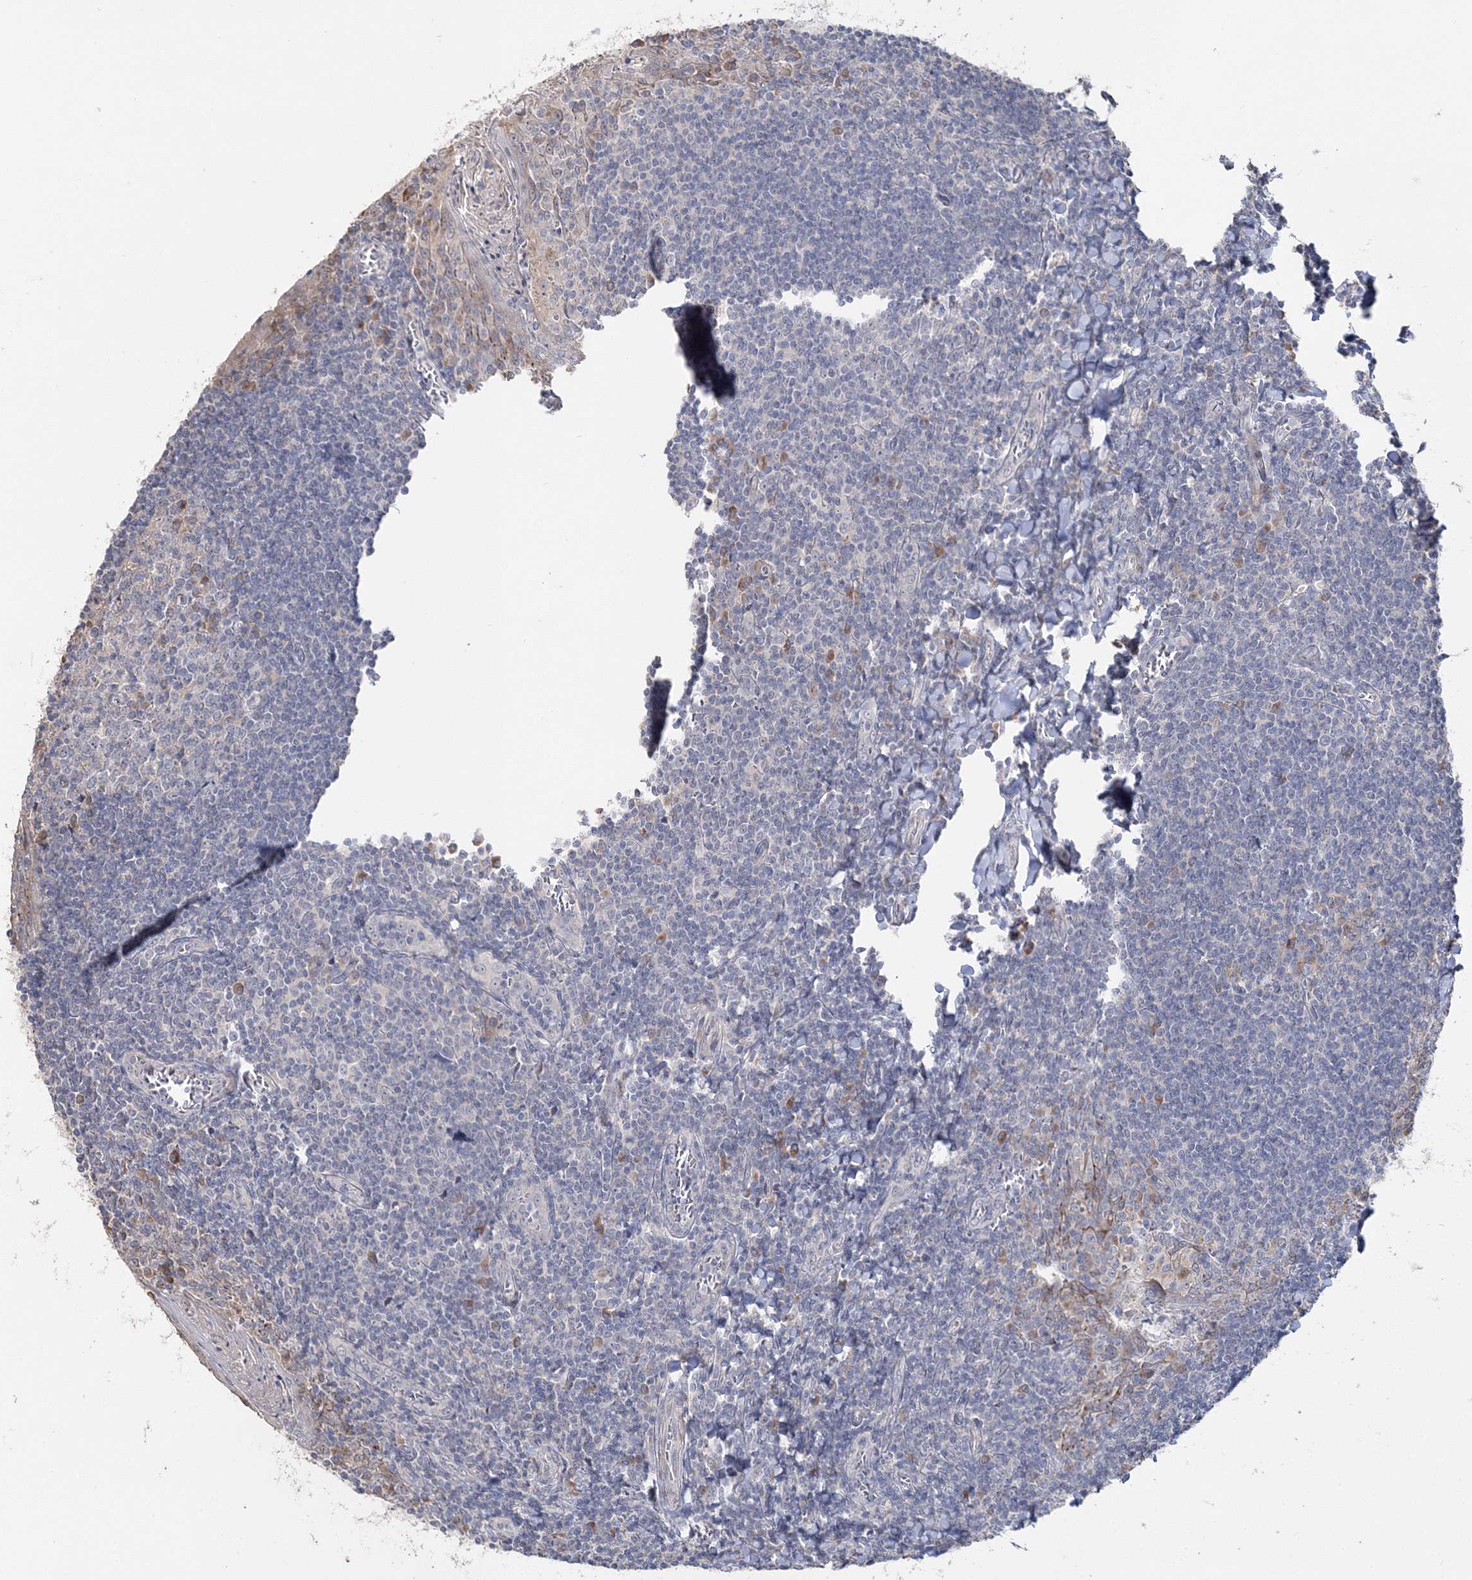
{"staining": {"intensity": "negative", "quantity": "none", "location": "none"}, "tissue": "tonsil", "cell_type": "Germinal center cells", "image_type": "normal", "snomed": [{"axis": "morphology", "description": "Normal tissue, NOS"}, {"axis": "topography", "description": "Tonsil"}], "caption": "The image exhibits no staining of germinal center cells in unremarkable tonsil. (Brightfield microscopy of DAB immunohistochemistry at high magnification).", "gene": "GJB5", "patient": {"sex": "male", "age": 27}}